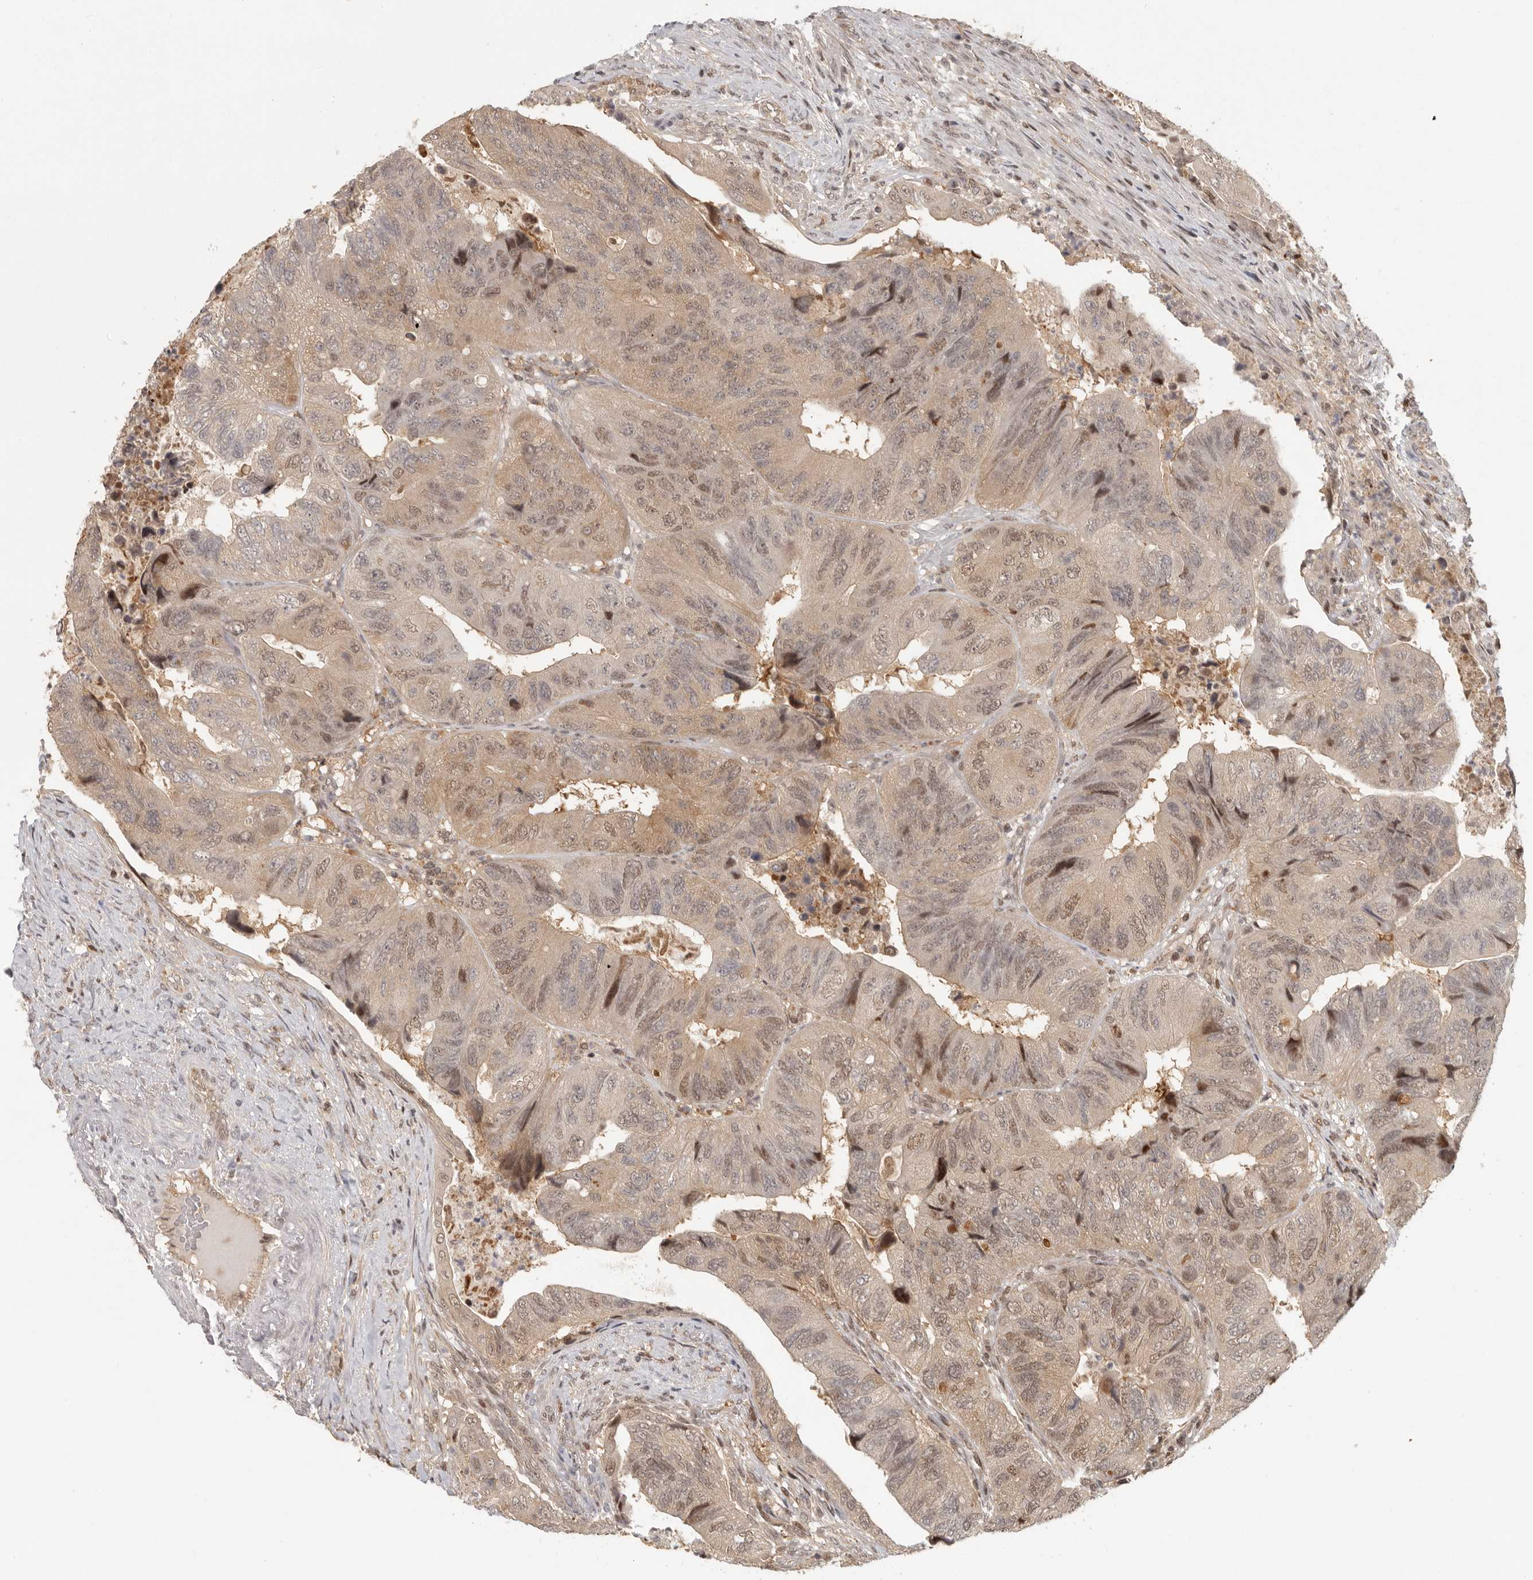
{"staining": {"intensity": "moderate", "quantity": "25%-75%", "location": "cytoplasmic/membranous,nuclear"}, "tissue": "colorectal cancer", "cell_type": "Tumor cells", "image_type": "cancer", "snomed": [{"axis": "morphology", "description": "Adenocarcinoma, NOS"}, {"axis": "topography", "description": "Rectum"}], "caption": "Colorectal adenocarcinoma tissue exhibits moderate cytoplasmic/membranous and nuclear staining in about 25%-75% of tumor cells", "gene": "PSMA5", "patient": {"sex": "male", "age": 63}}